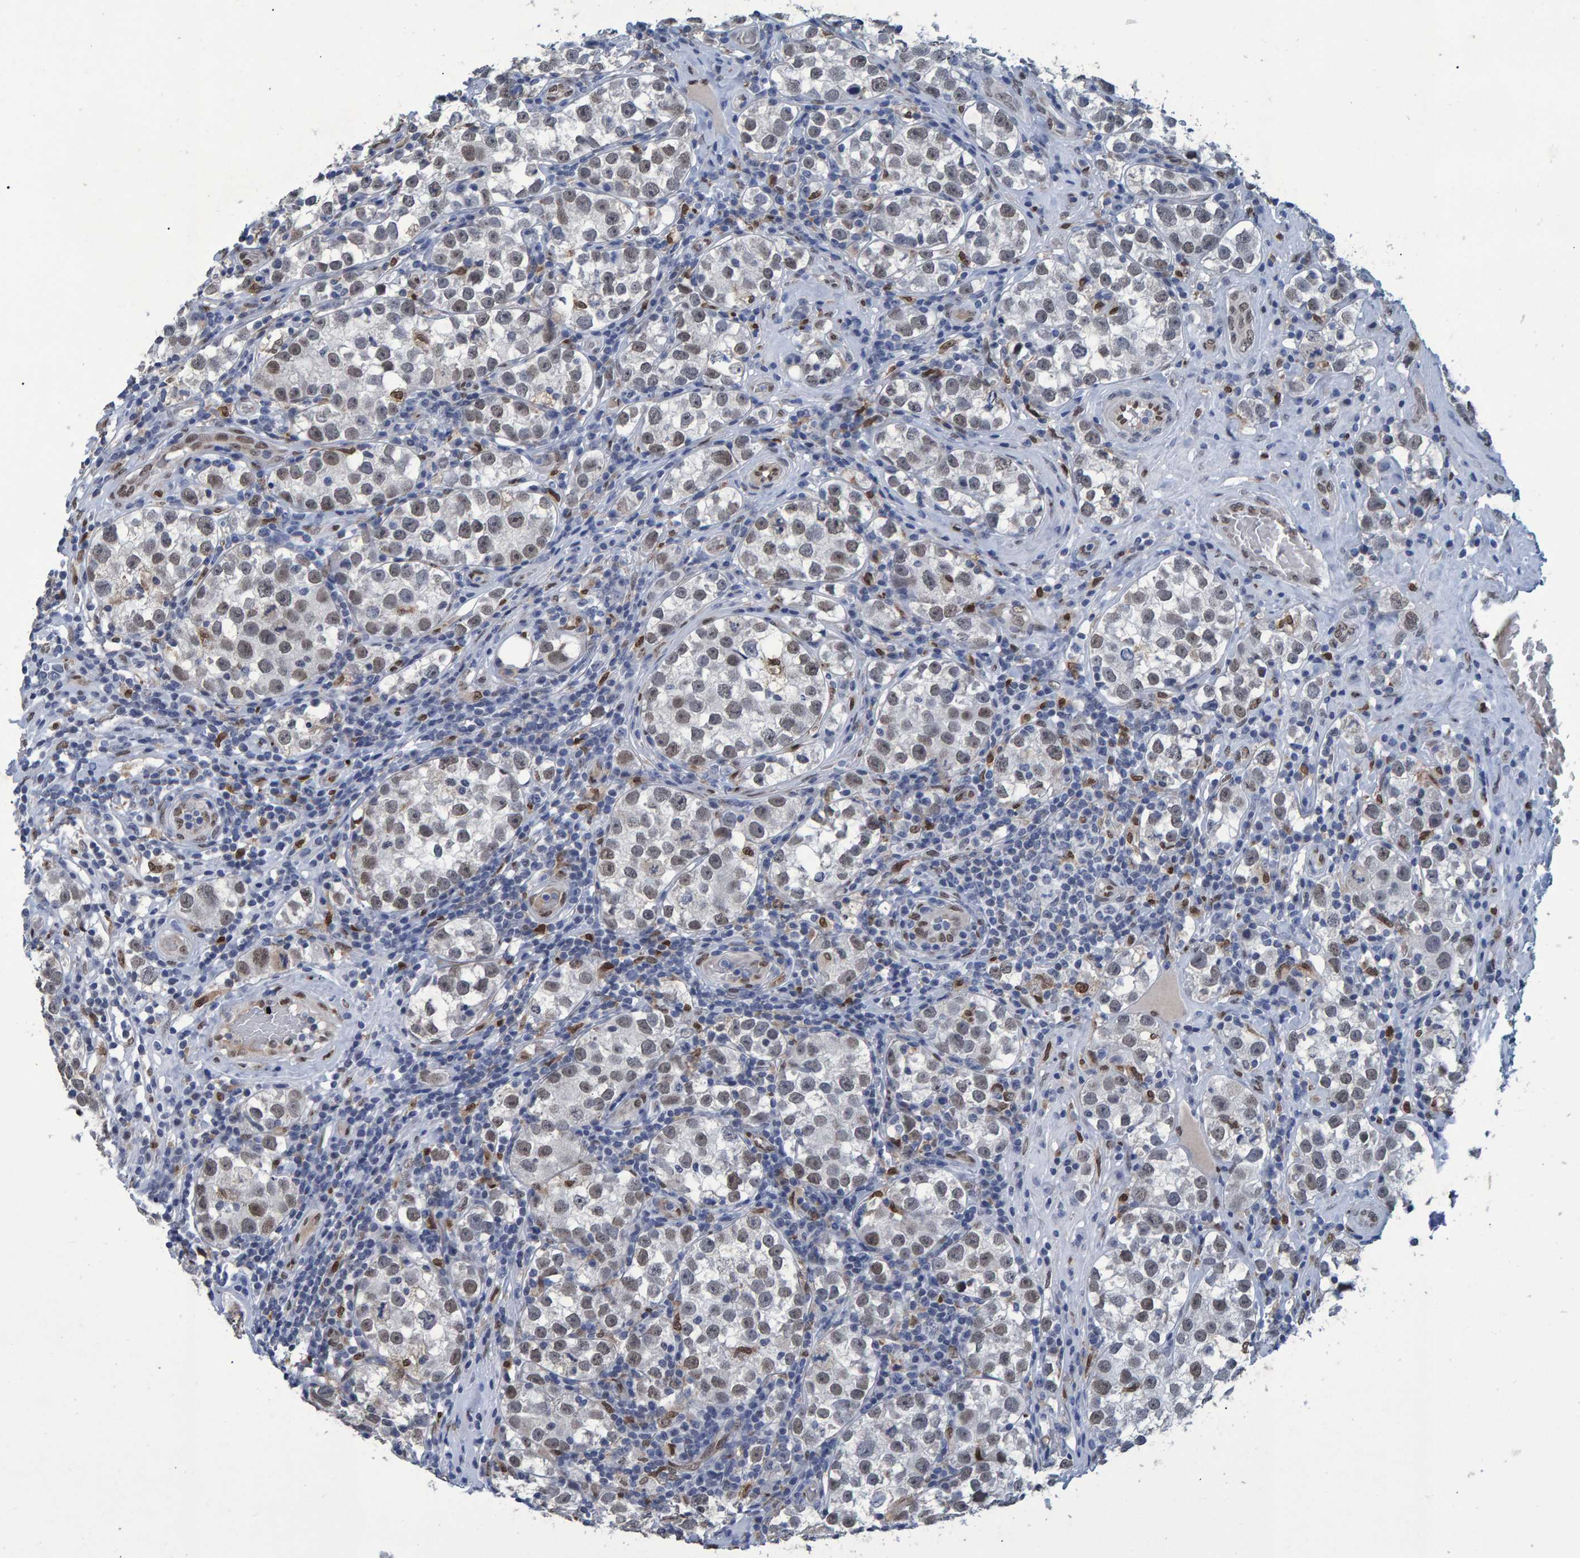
{"staining": {"intensity": "weak", "quantity": ">75%", "location": "nuclear"}, "tissue": "testis cancer", "cell_type": "Tumor cells", "image_type": "cancer", "snomed": [{"axis": "morphology", "description": "Normal tissue, NOS"}, {"axis": "morphology", "description": "Seminoma, NOS"}, {"axis": "topography", "description": "Testis"}], "caption": "Immunohistochemical staining of testis cancer reveals weak nuclear protein staining in about >75% of tumor cells.", "gene": "QKI", "patient": {"sex": "male", "age": 43}}